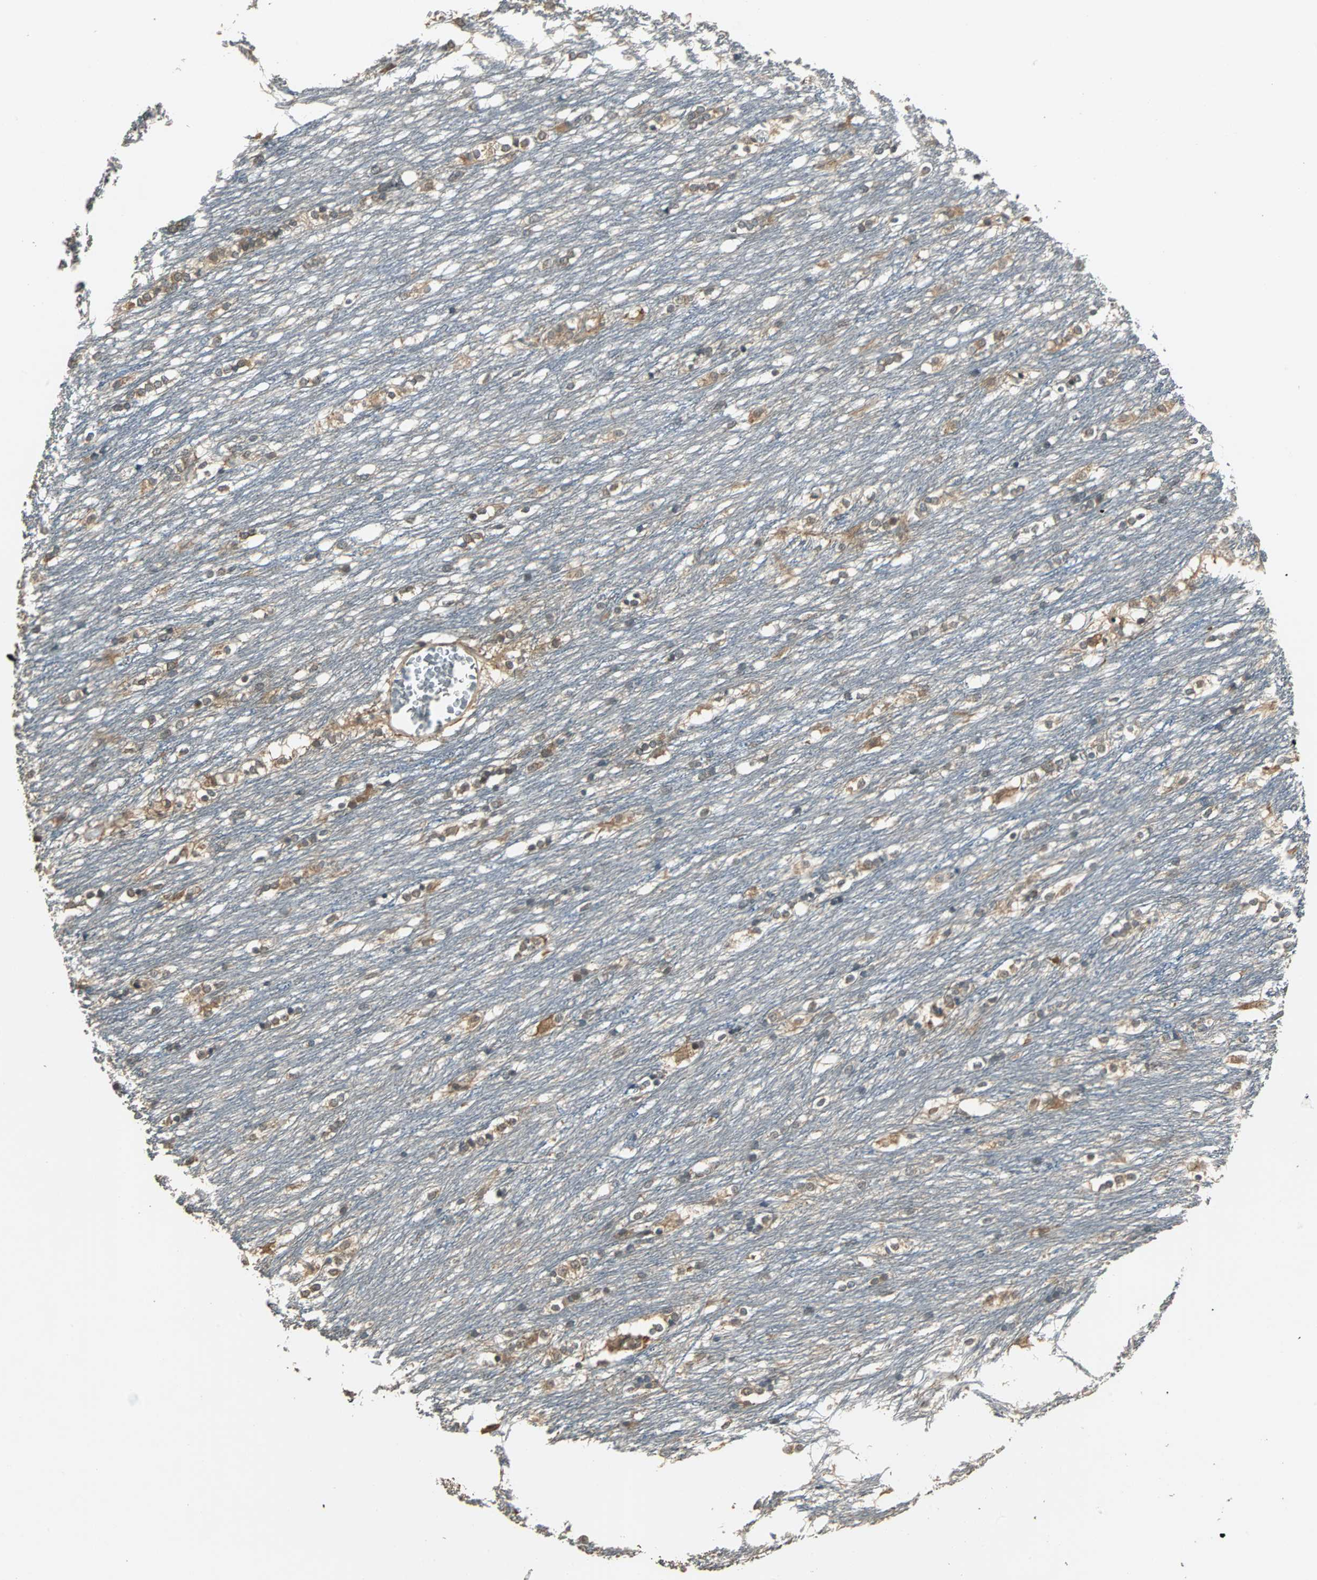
{"staining": {"intensity": "moderate", "quantity": "25%-75%", "location": "cytoplasmic/membranous,nuclear"}, "tissue": "caudate", "cell_type": "Glial cells", "image_type": "normal", "snomed": [{"axis": "morphology", "description": "Normal tissue, NOS"}, {"axis": "topography", "description": "Lateral ventricle wall"}], "caption": "This is a histology image of immunohistochemistry staining of benign caudate, which shows moderate staining in the cytoplasmic/membranous,nuclear of glial cells.", "gene": "ABHD2", "patient": {"sex": "female", "age": 19}}